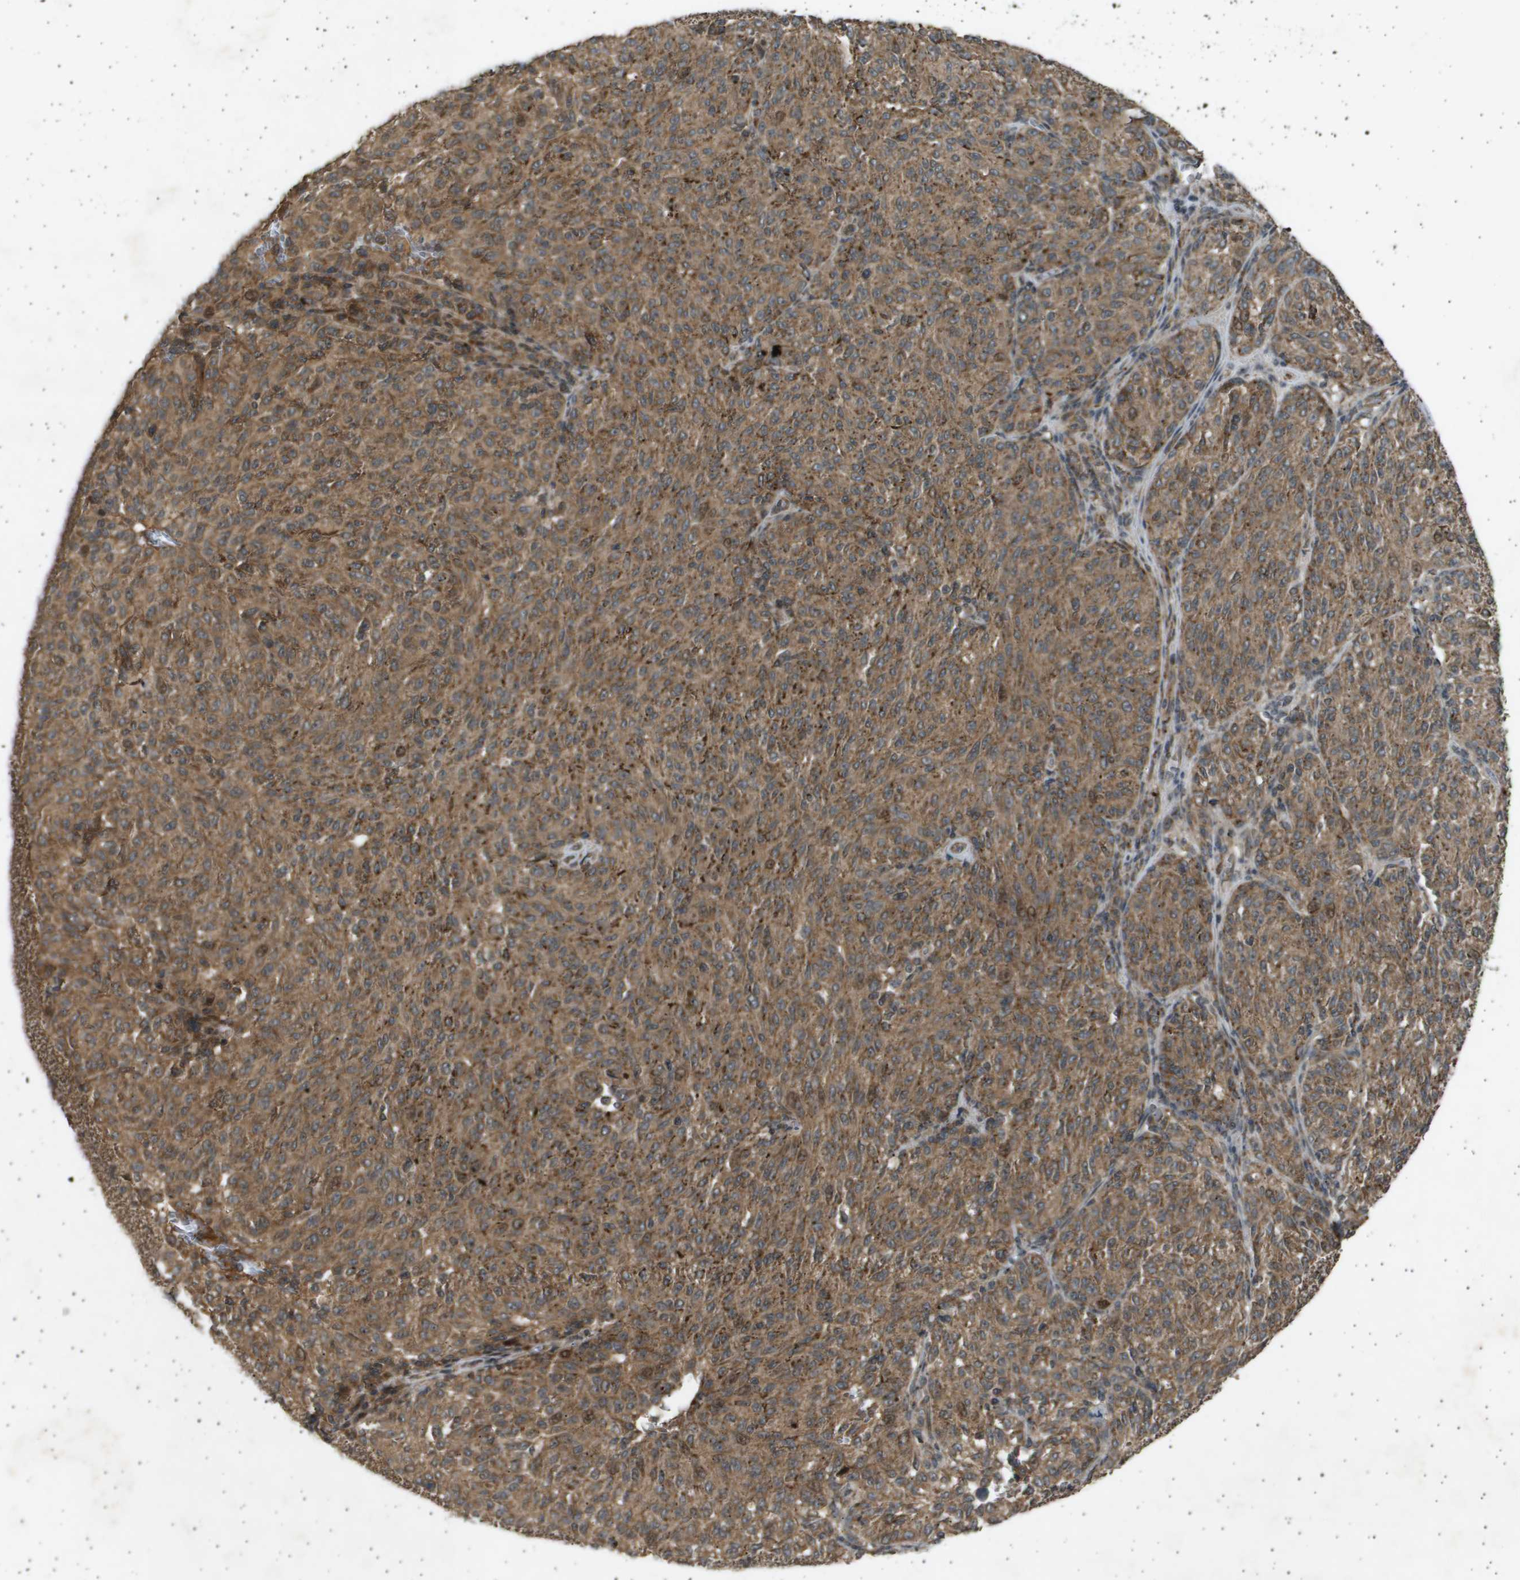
{"staining": {"intensity": "moderate", "quantity": ">75%", "location": "cytoplasmic/membranous"}, "tissue": "melanoma", "cell_type": "Tumor cells", "image_type": "cancer", "snomed": [{"axis": "morphology", "description": "Malignant melanoma, NOS"}, {"axis": "topography", "description": "Skin"}], "caption": "A histopathology image of human malignant melanoma stained for a protein demonstrates moderate cytoplasmic/membranous brown staining in tumor cells.", "gene": "TNRC6A", "patient": {"sex": "female", "age": 72}}